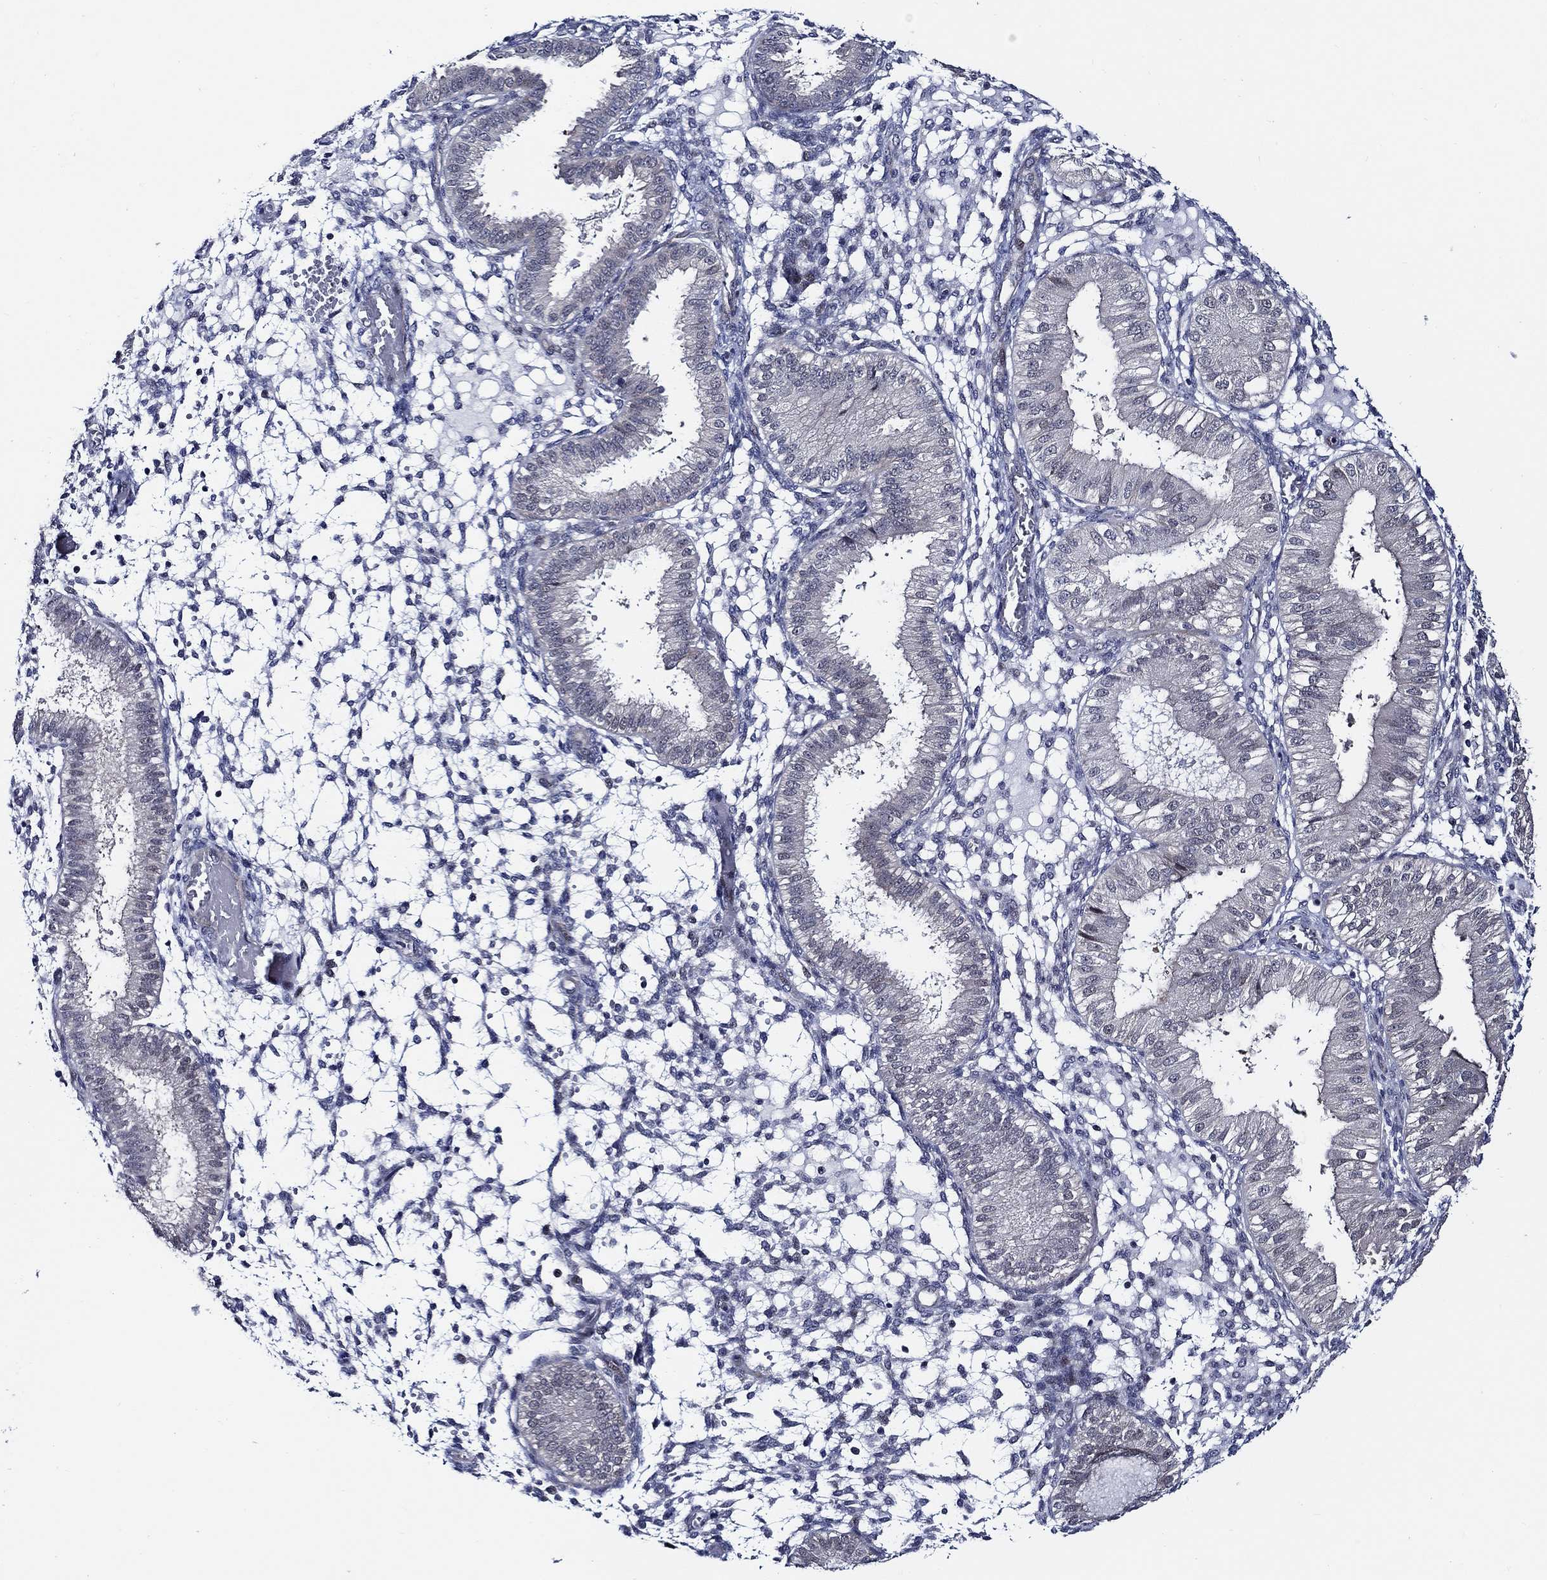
{"staining": {"intensity": "negative", "quantity": "none", "location": "none"}, "tissue": "endometrium", "cell_type": "Cells in endometrial stroma", "image_type": "normal", "snomed": [{"axis": "morphology", "description": "Normal tissue, NOS"}, {"axis": "topography", "description": "Endometrium"}], "caption": "Immunohistochemistry photomicrograph of normal endometrium: endometrium stained with DAB exhibits no significant protein staining in cells in endometrial stroma. The staining was performed using DAB (3,3'-diaminobenzidine) to visualize the protein expression in brown, while the nuclei were stained in blue with hematoxylin (Magnification: 20x).", "gene": "C8orf48", "patient": {"sex": "female", "age": 43}}